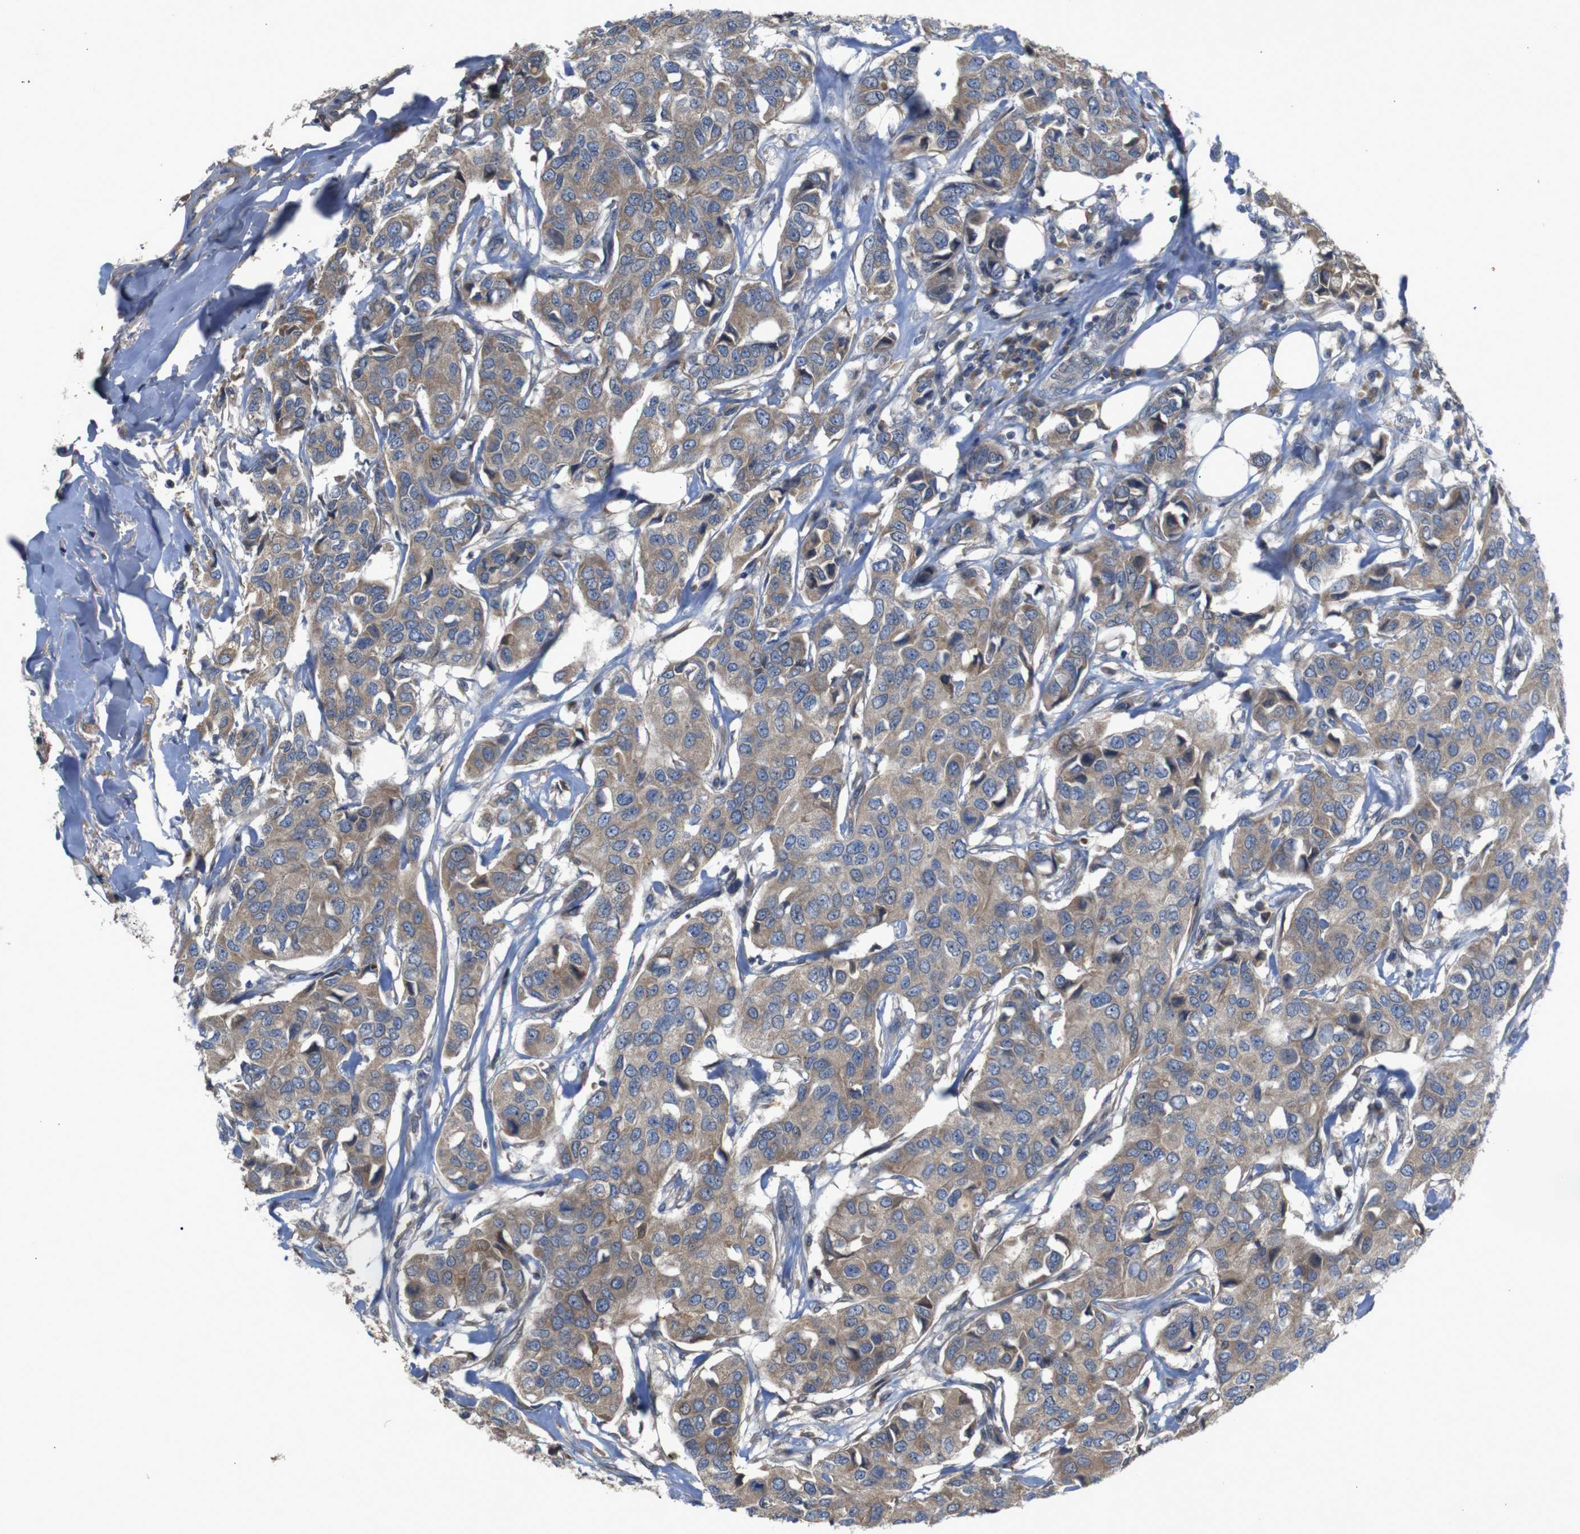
{"staining": {"intensity": "moderate", "quantity": ">75%", "location": "cytoplasmic/membranous"}, "tissue": "breast cancer", "cell_type": "Tumor cells", "image_type": "cancer", "snomed": [{"axis": "morphology", "description": "Duct carcinoma"}, {"axis": "topography", "description": "Breast"}], "caption": "A brown stain highlights moderate cytoplasmic/membranous expression of a protein in human breast cancer tumor cells. (IHC, brightfield microscopy, high magnification).", "gene": "PTPN1", "patient": {"sex": "female", "age": 80}}